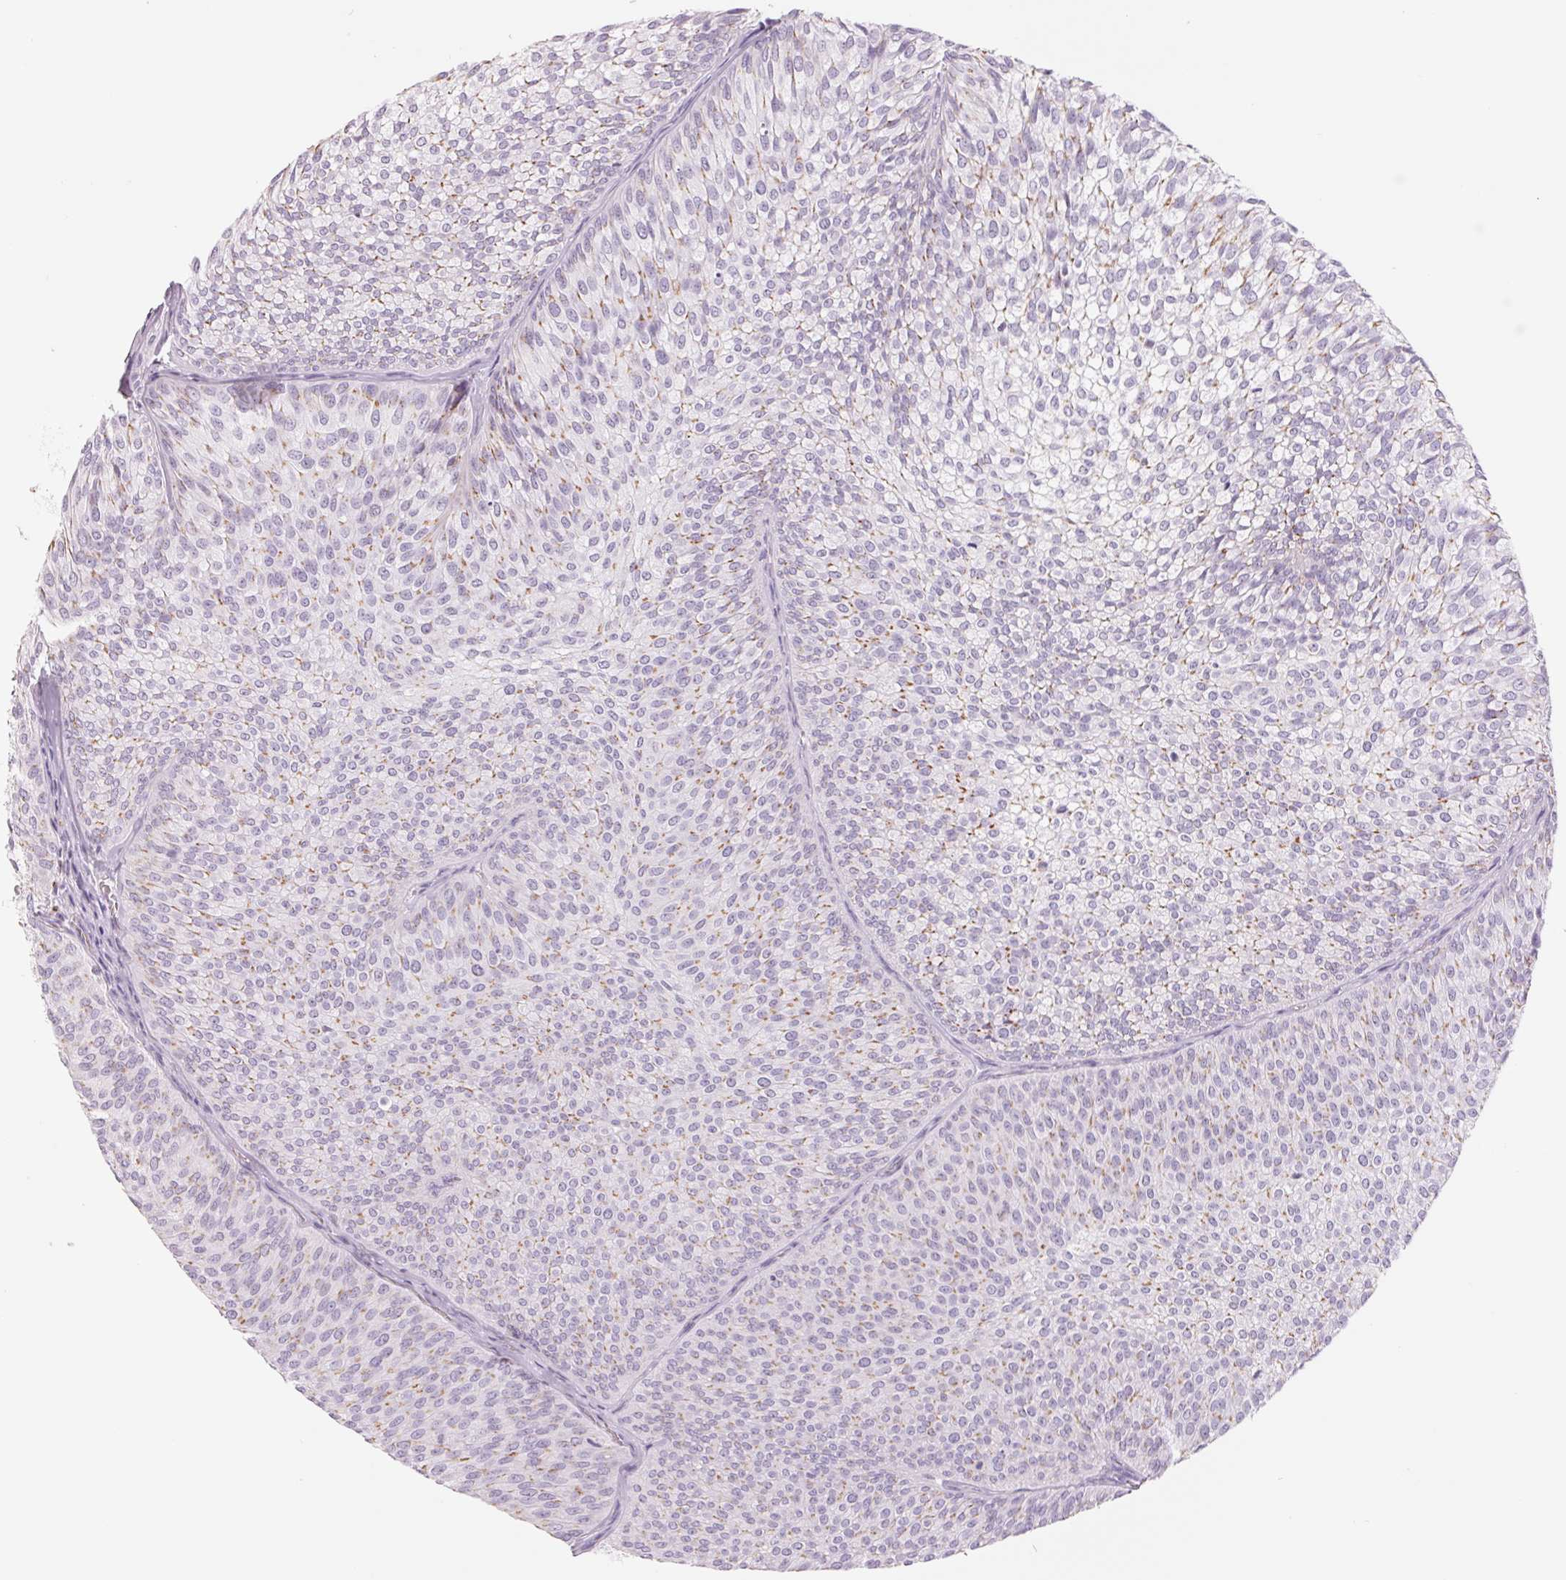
{"staining": {"intensity": "moderate", "quantity": "25%-75%", "location": "cytoplasmic/membranous"}, "tissue": "urothelial cancer", "cell_type": "Tumor cells", "image_type": "cancer", "snomed": [{"axis": "morphology", "description": "Urothelial carcinoma, Low grade"}, {"axis": "topography", "description": "Urinary bladder"}], "caption": "DAB (3,3'-diaminobenzidine) immunohistochemical staining of urothelial cancer displays moderate cytoplasmic/membranous protein positivity in about 25%-75% of tumor cells. Using DAB (brown) and hematoxylin (blue) stains, captured at high magnification using brightfield microscopy.", "gene": "GALNT7", "patient": {"sex": "male", "age": 91}}